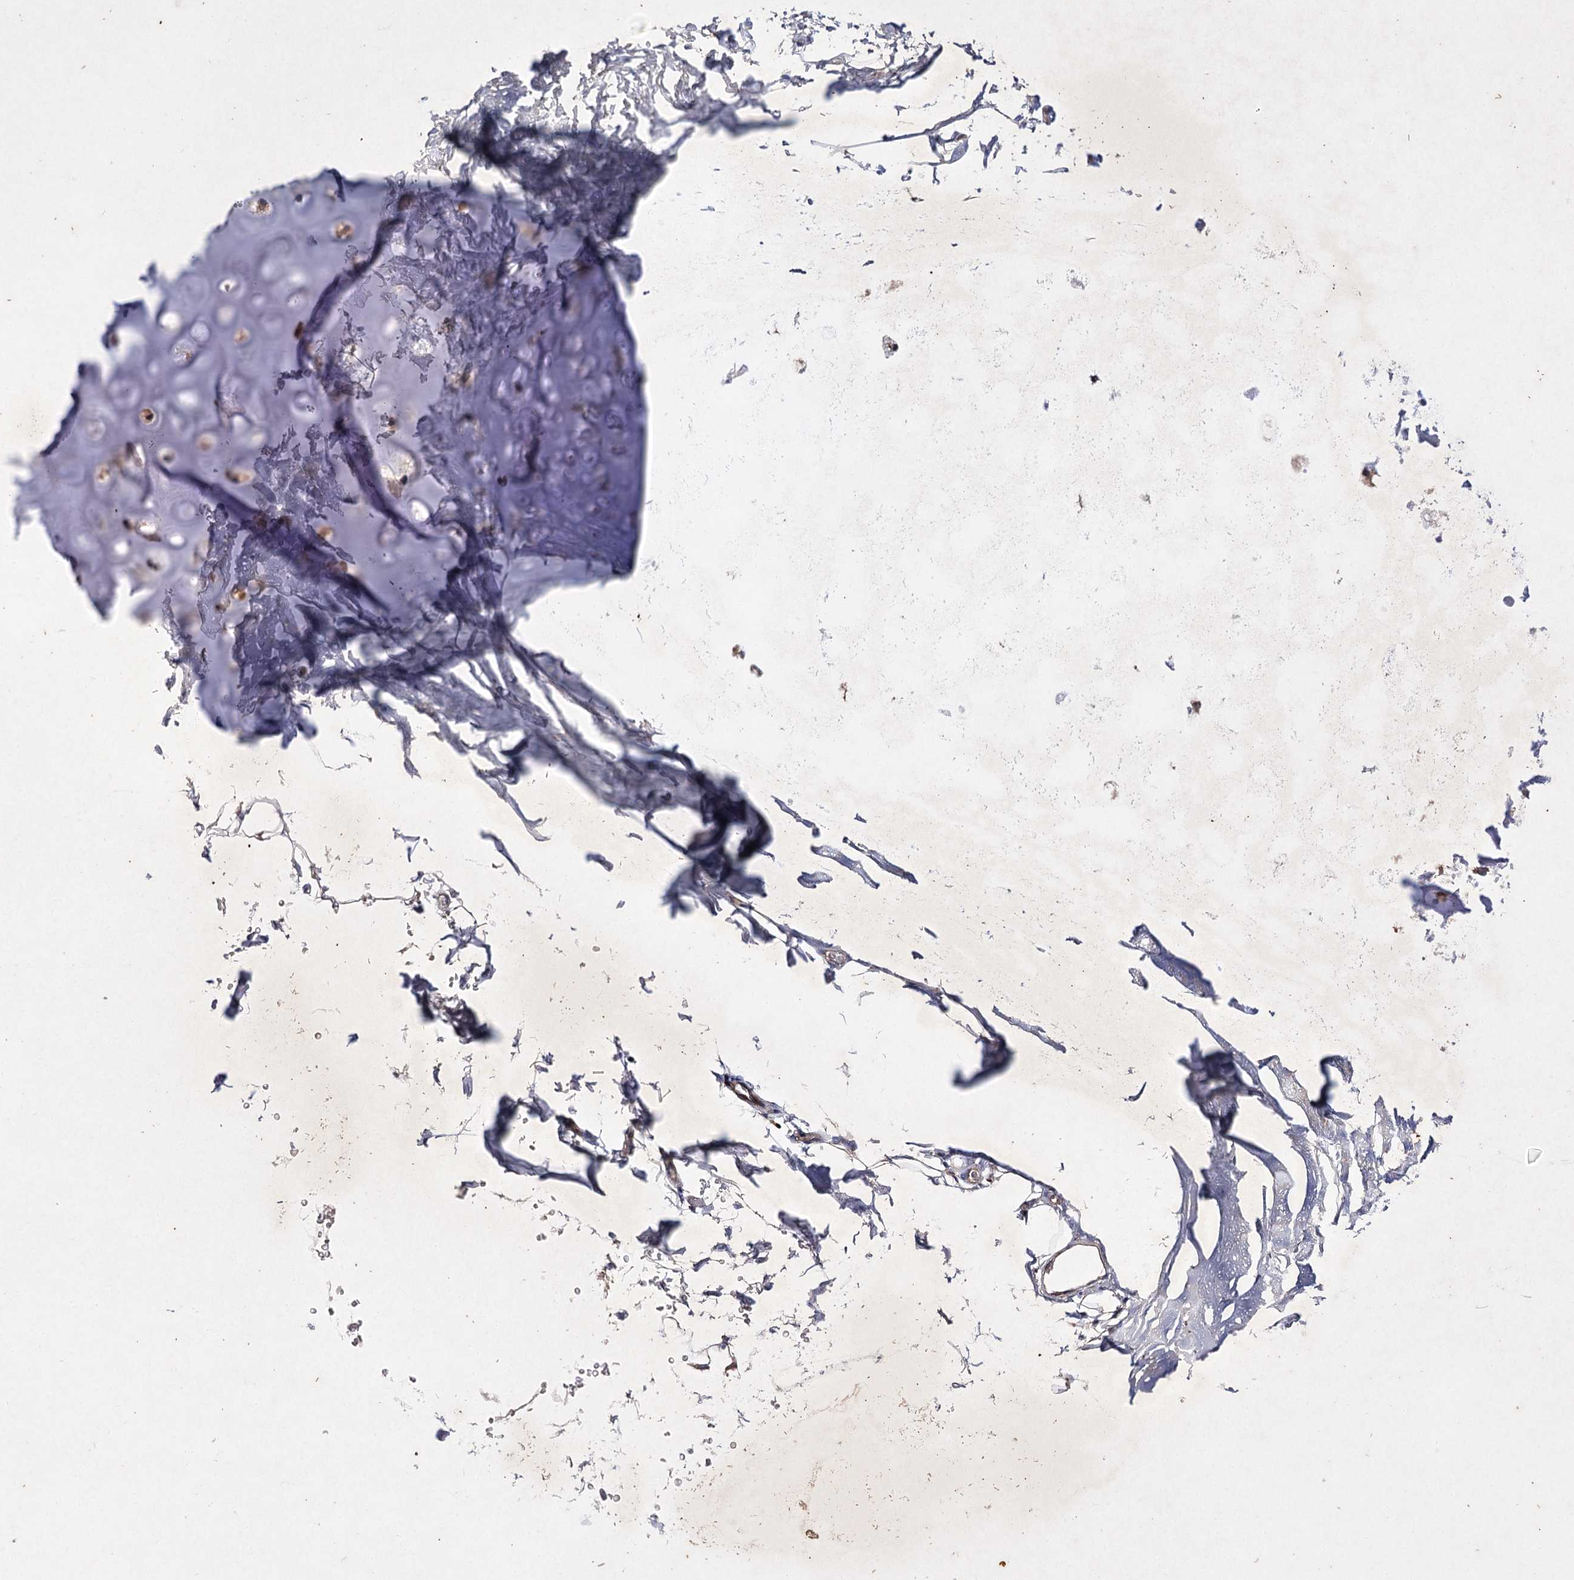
{"staining": {"intensity": "negative", "quantity": "none", "location": "none"}, "tissue": "adipose tissue", "cell_type": "Adipocytes", "image_type": "normal", "snomed": [{"axis": "morphology", "description": "Normal tissue, NOS"}, {"axis": "topography", "description": "Cartilage tissue"}, {"axis": "topography", "description": "Bronchus"}], "caption": "This is a image of immunohistochemistry staining of normal adipose tissue, which shows no positivity in adipocytes. The staining is performed using DAB (3,3'-diaminobenzidine) brown chromogen with nuclei counter-stained in using hematoxylin.", "gene": "BCR", "patient": {"sex": "female", "age": 73}}